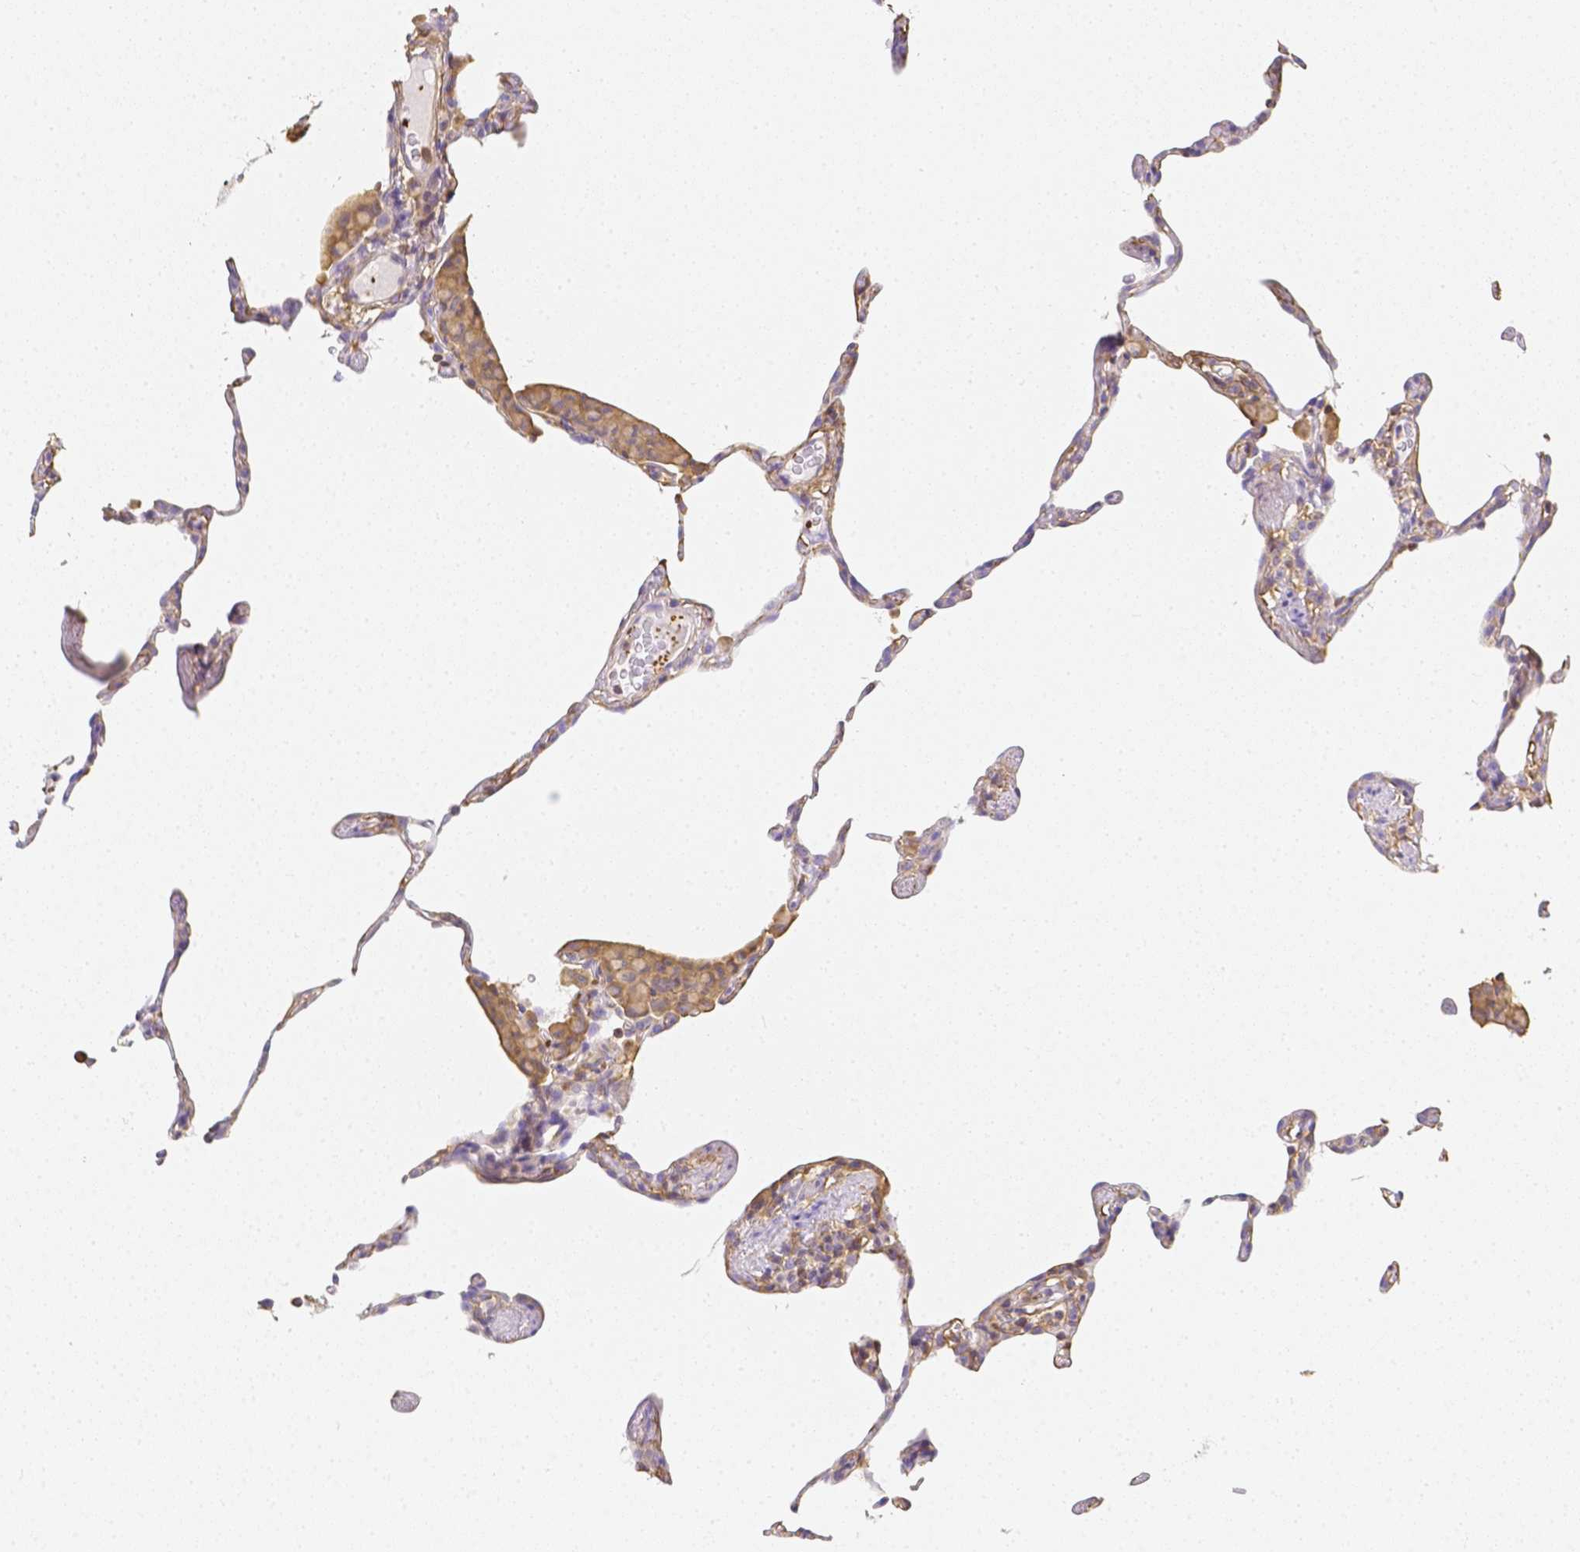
{"staining": {"intensity": "moderate", "quantity": "25%-75%", "location": "cytoplasmic/membranous"}, "tissue": "lung", "cell_type": "Alveolar cells", "image_type": "normal", "snomed": [{"axis": "morphology", "description": "Normal tissue, NOS"}, {"axis": "topography", "description": "Lung"}], "caption": "Protein staining of normal lung reveals moderate cytoplasmic/membranous expression in about 25%-75% of alveolar cells. (DAB IHC with brightfield microscopy, high magnification).", "gene": "ASAH2B", "patient": {"sex": "female", "age": 57}}